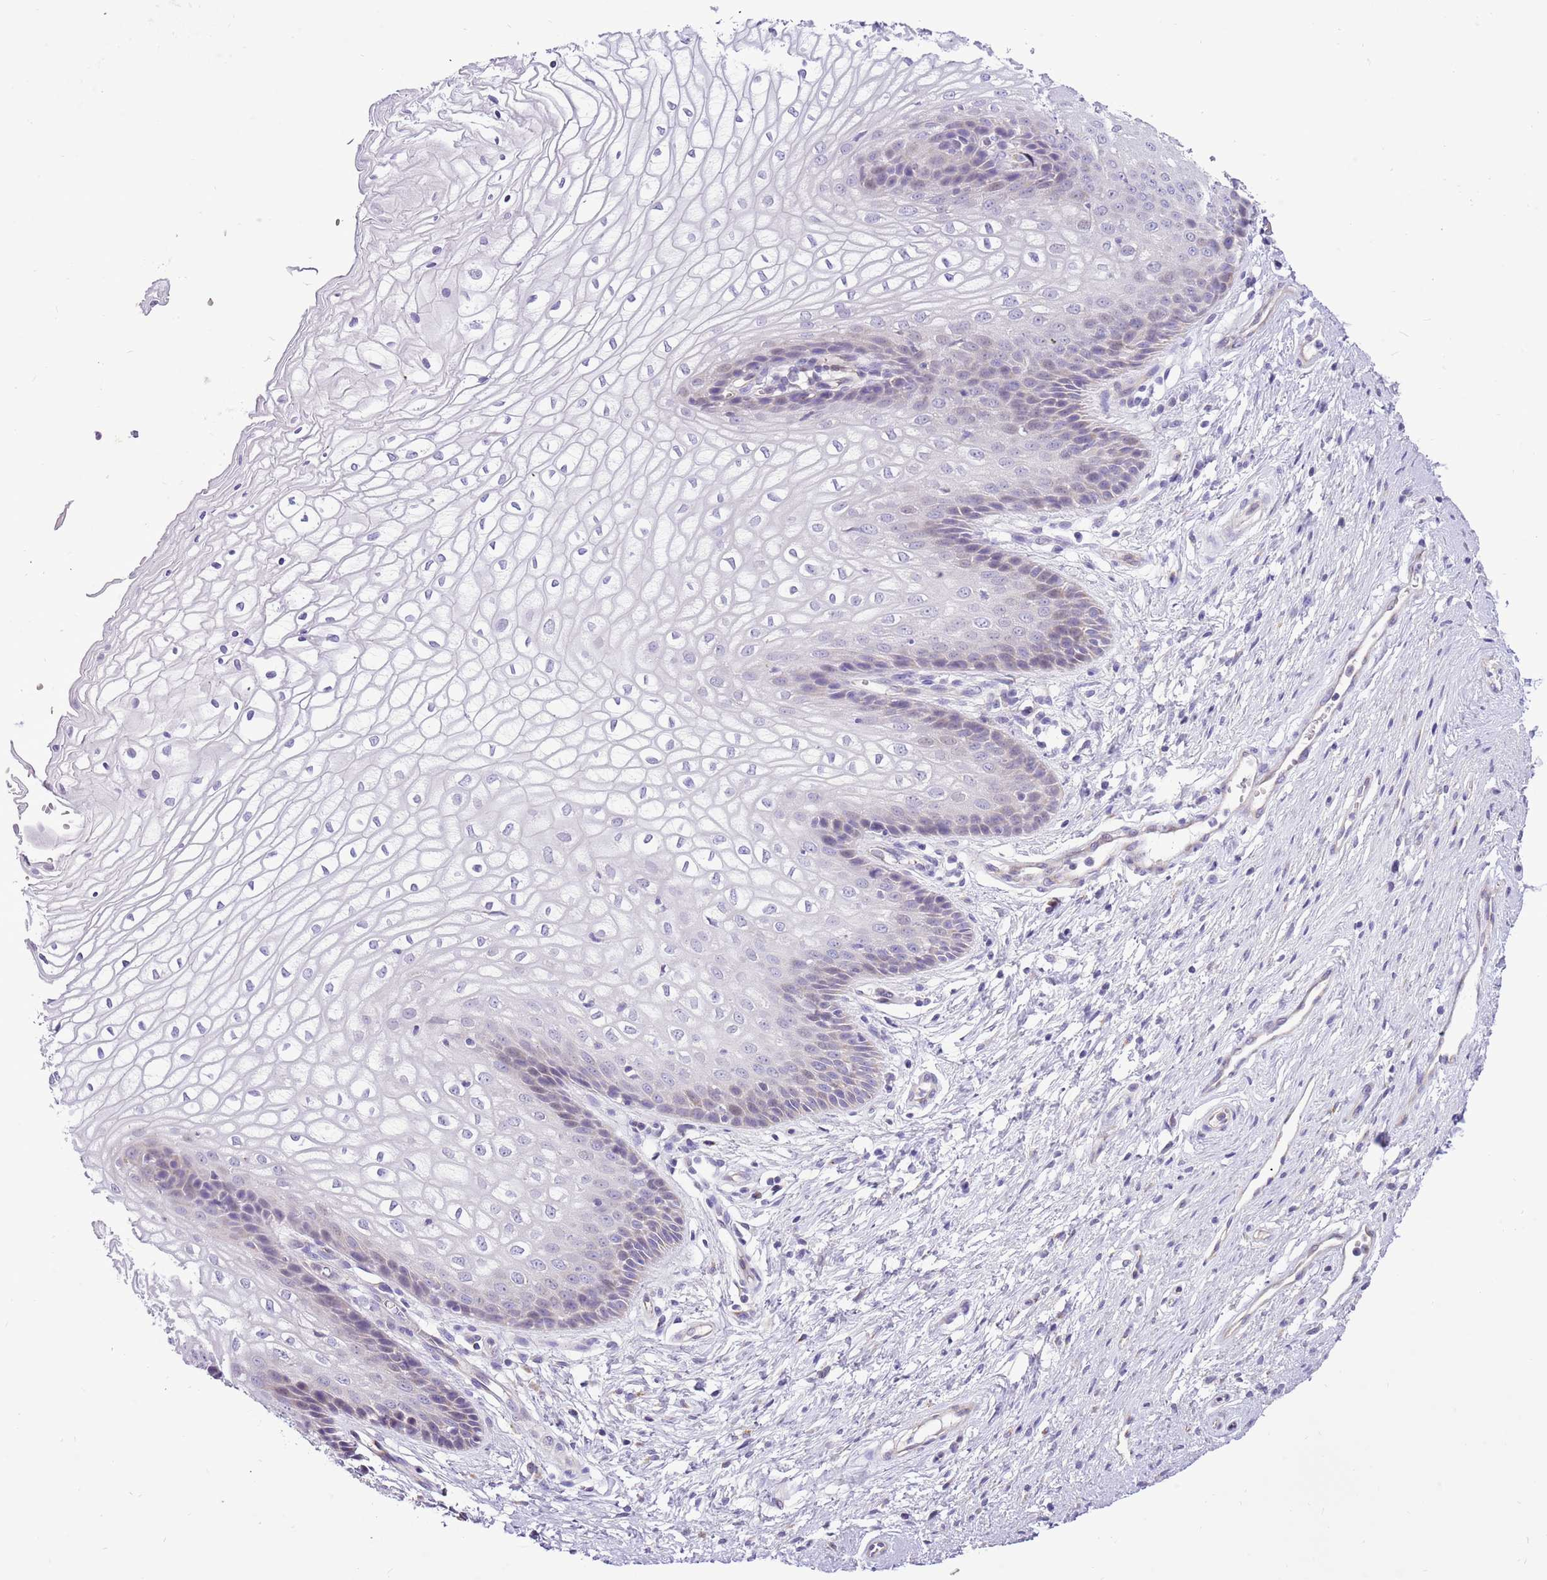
{"staining": {"intensity": "negative", "quantity": "none", "location": "none"}, "tissue": "vagina", "cell_type": "Squamous epithelial cells", "image_type": "normal", "snomed": [{"axis": "morphology", "description": "Normal tissue, NOS"}, {"axis": "topography", "description": "Vagina"}], "caption": "The histopathology image demonstrates no staining of squamous epithelial cells in unremarkable vagina.", "gene": "COX17", "patient": {"sex": "female", "age": 34}}